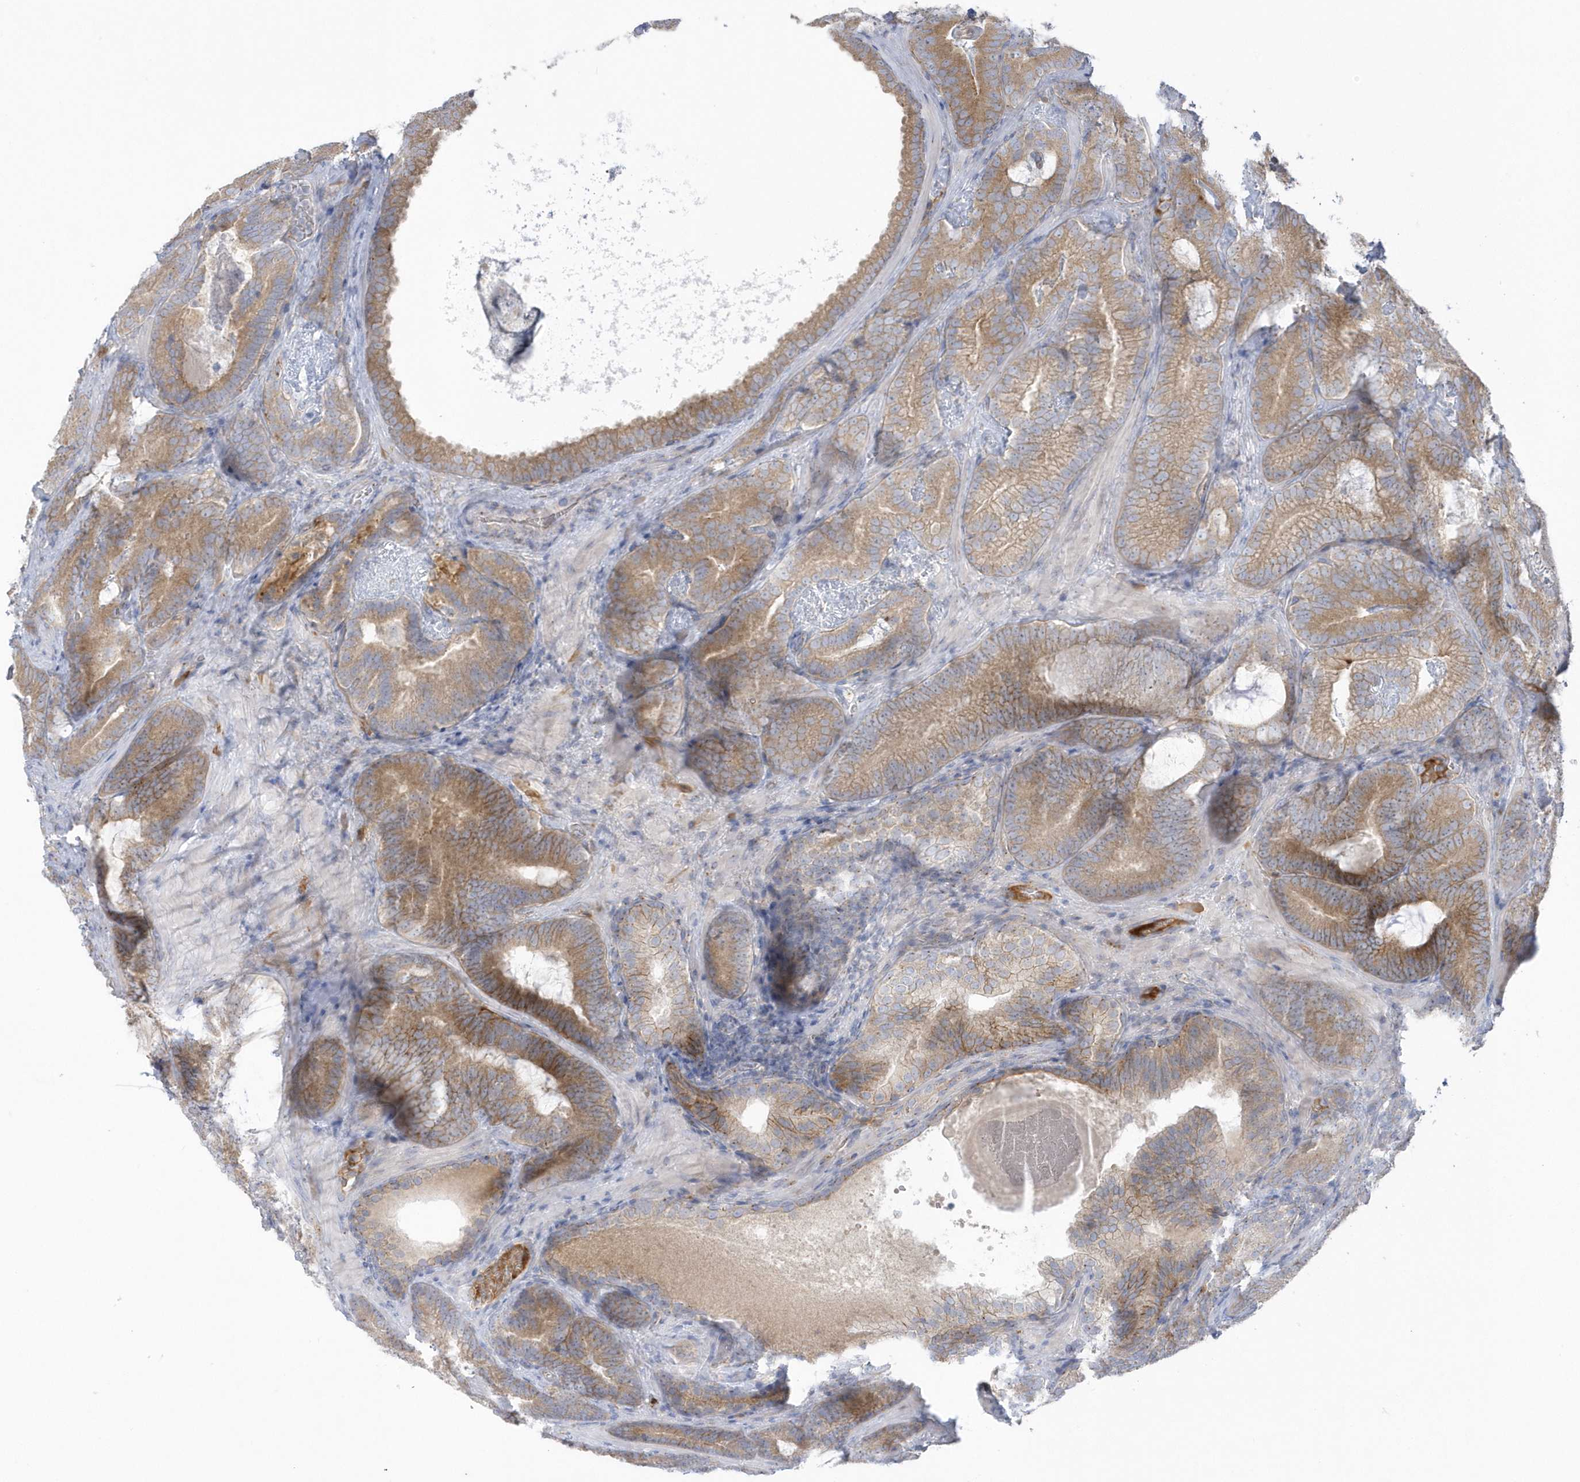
{"staining": {"intensity": "moderate", "quantity": ">75%", "location": "cytoplasmic/membranous"}, "tissue": "prostate cancer", "cell_type": "Tumor cells", "image_type": "cancer", "snomed": [{"axis": "morphology", "description": "Adenocarcinoma, High grade"}, {"axis": "topography", "description": "Prostate"}], "caption": "Protein staining of adenocarcinoma (high-grade) (prostate) tissue displays moderate cytoplasmic/membranous positivity in about >75% of tumor cells.", "gene": "SEMA3D", "patient": {"sex": "male", "age": 66}}